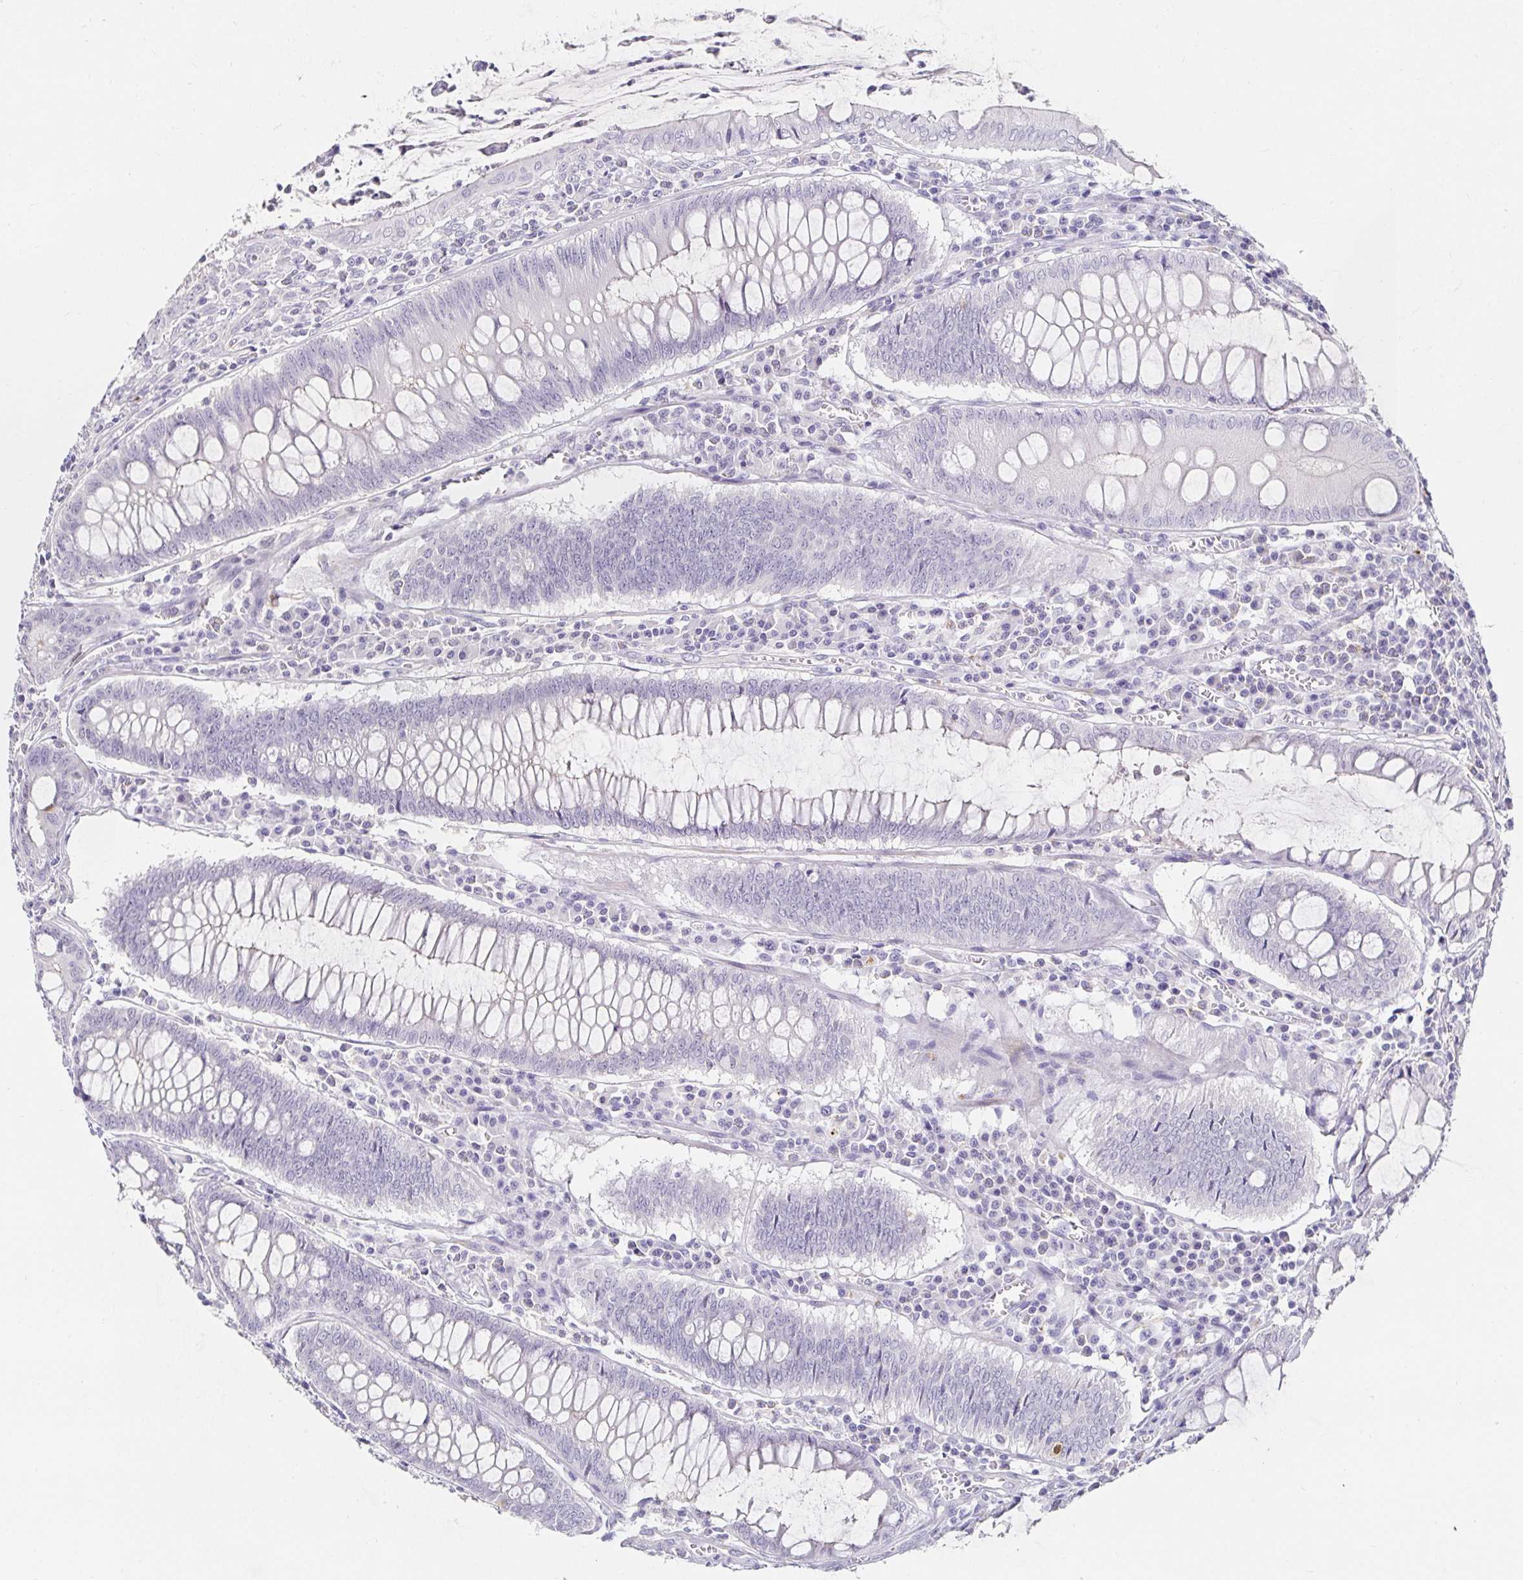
{"staining": {"intensity": "negative", "quantity": "none", "location": "none"}, "tissue": "colorectal cancer", "cell_type": "Tumor cells", "image_type": "cancer", "snomed": [{"axis": "morphology", "description": "Adenocarcinoma, NOS"}, {"axis": "topography", "description": "Colon"}], "caption": "The IHC image has no significant positivity in tumor cells of colorectal adenocarcinoma tissue.", "gene": "PDX1", "patient": {"sex": "male", "age": 62}}